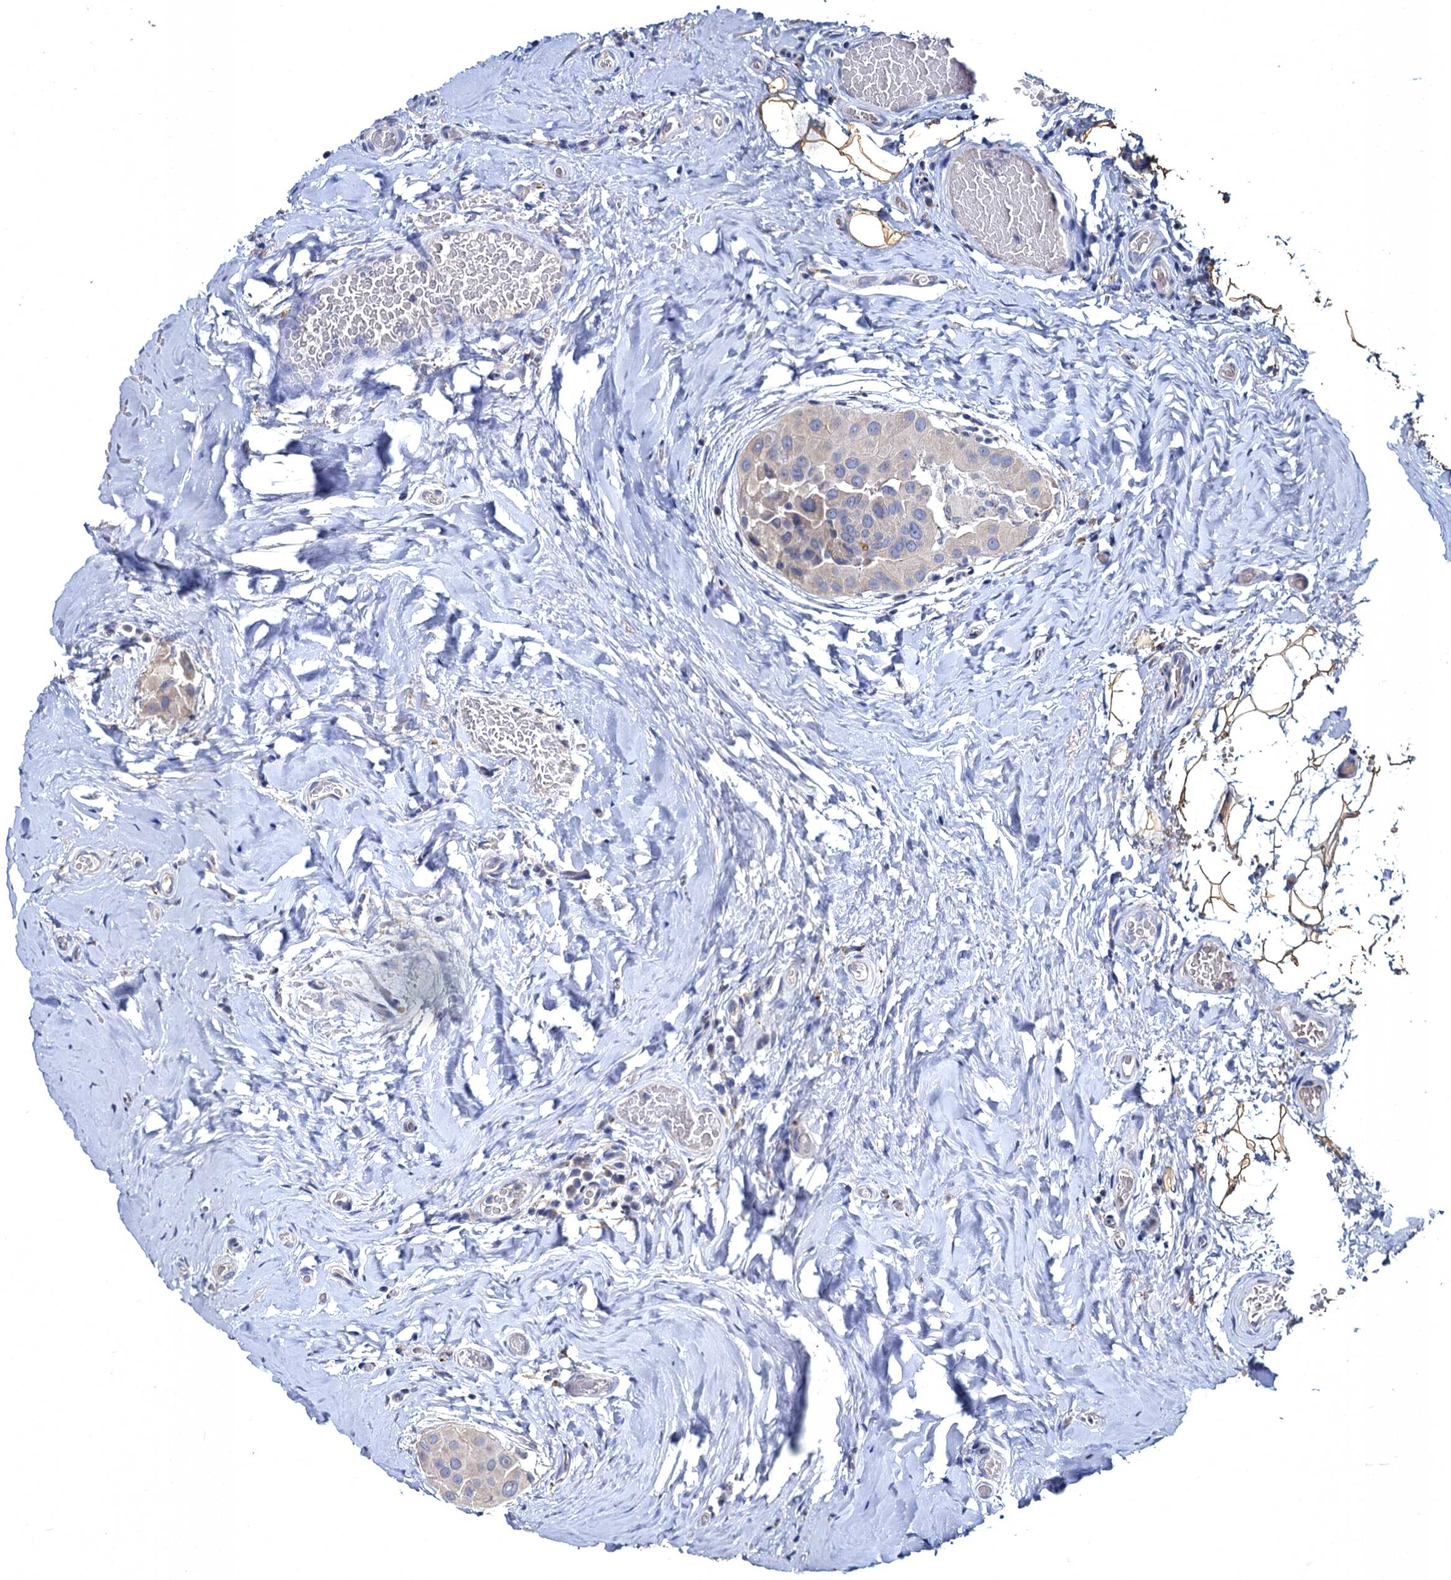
{"staining": {"intensity": "negative", "quantity": "none", "location": "none"}, "tissue": "thyroid cancer", "cell_type": "Tumor cells", "image_type": "cancer", "snomed": [{"axis": "morphology", "description": "Papillary adenocarcinoma, NOS"}, {"axis": "topography", "description": "Thyroid gland"}], "caption": "Immunohistochemical staining of human thyroid cancer shows no significant positivity in tumor cells.", "gene": "ATP9A", "patient": {"sex": "male", "age": 33}}